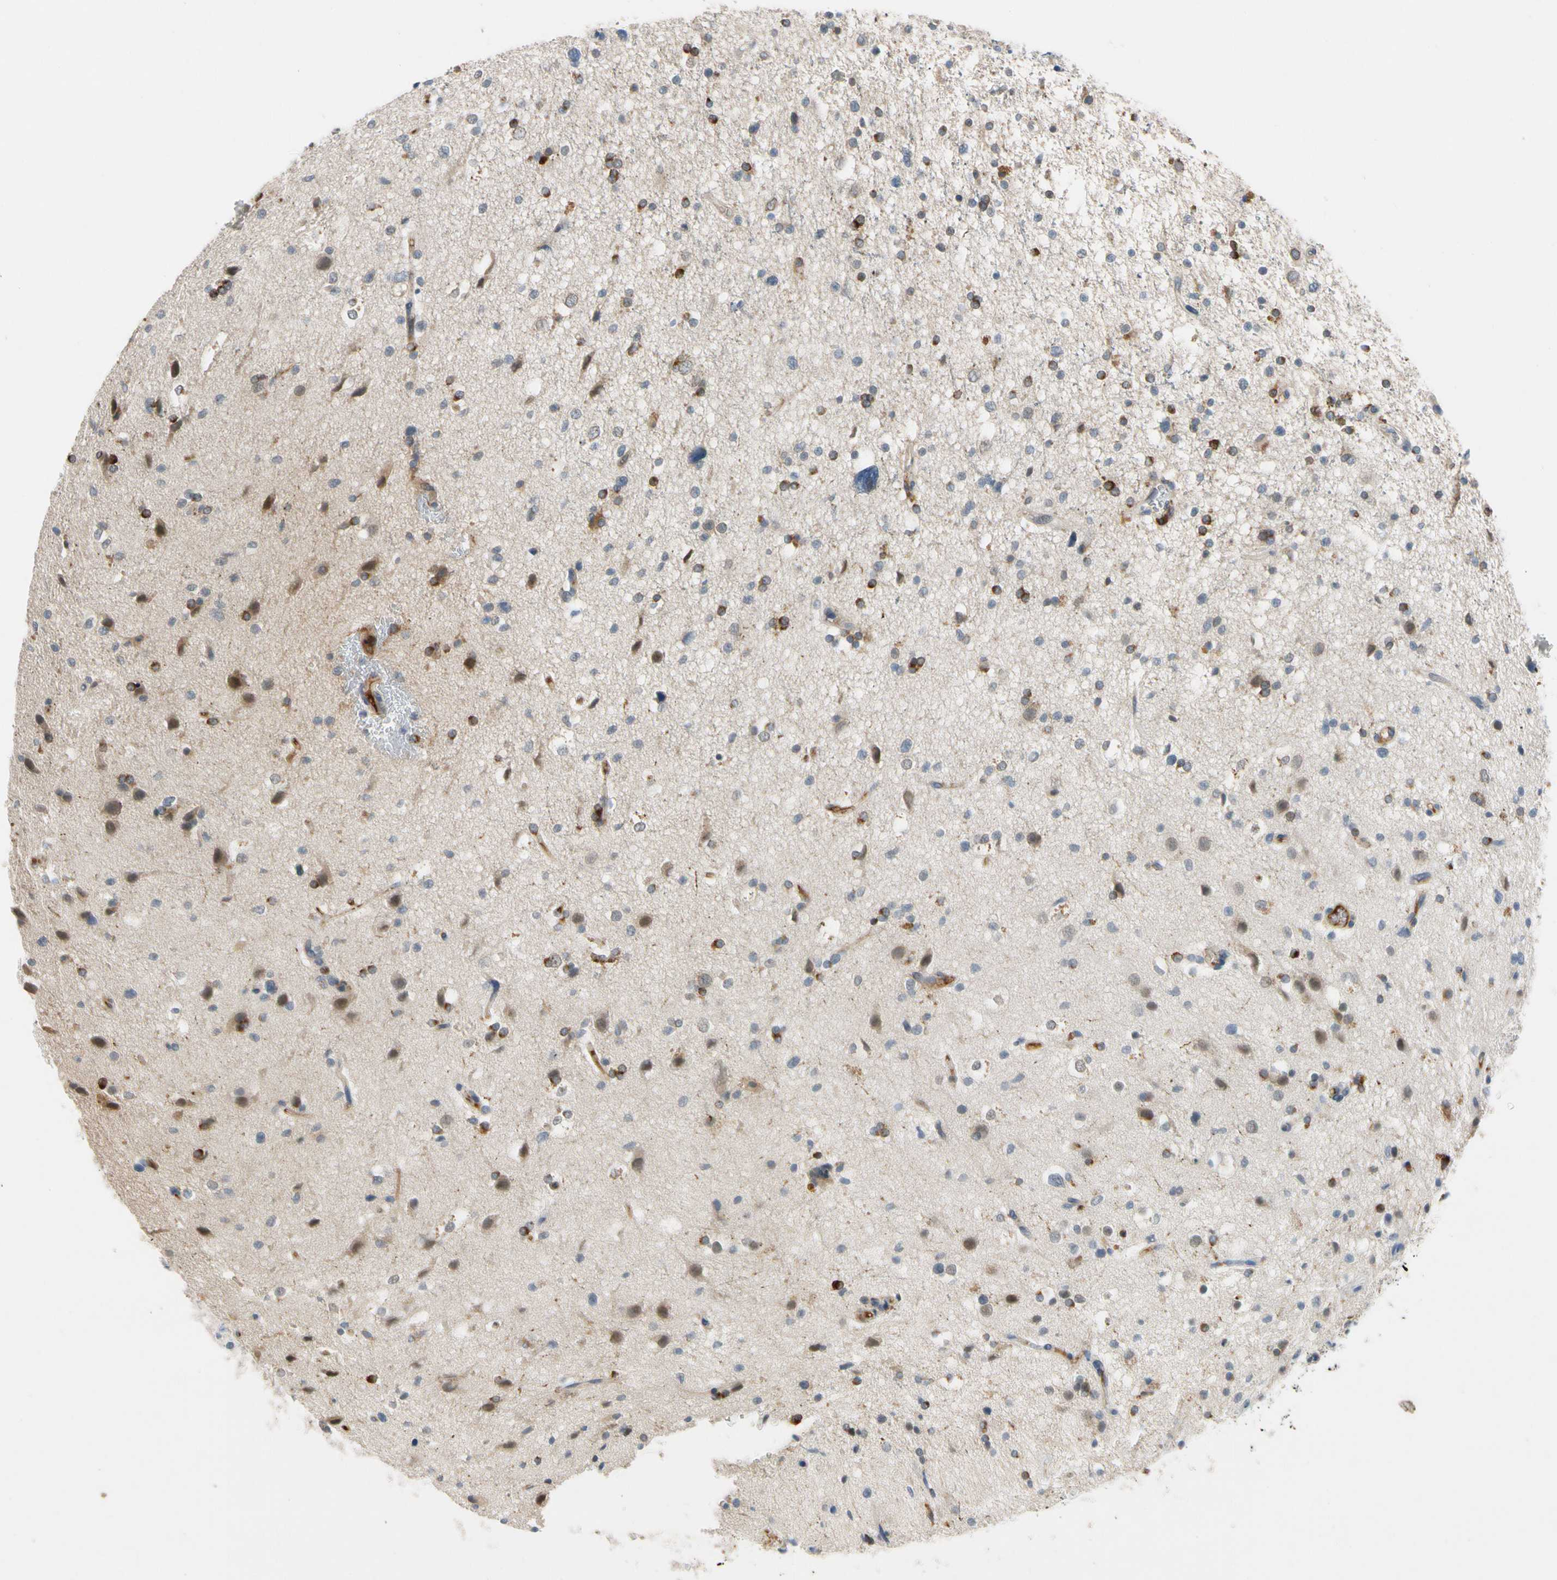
{"staining": {"intensity": "strong", "quantity": "<25%", "location": "cytoplasmic/membranous,nuclear"}, "tissue": "glioma", "cell_type": "Tumor cells", "image_type": "cancer", "snomed": [{"axis": "morphology", "description": "Glioma, malignant, High grade"}, {"axis": "topography", "description": "Brain"}], "caption": "Strong cytoplasmic/membranous and nuclear protein staining is identified in approximately <25% of tumor cells in glioma.", "gene": "CNDP1", "patient": {"sex": "male", "age": 33}}